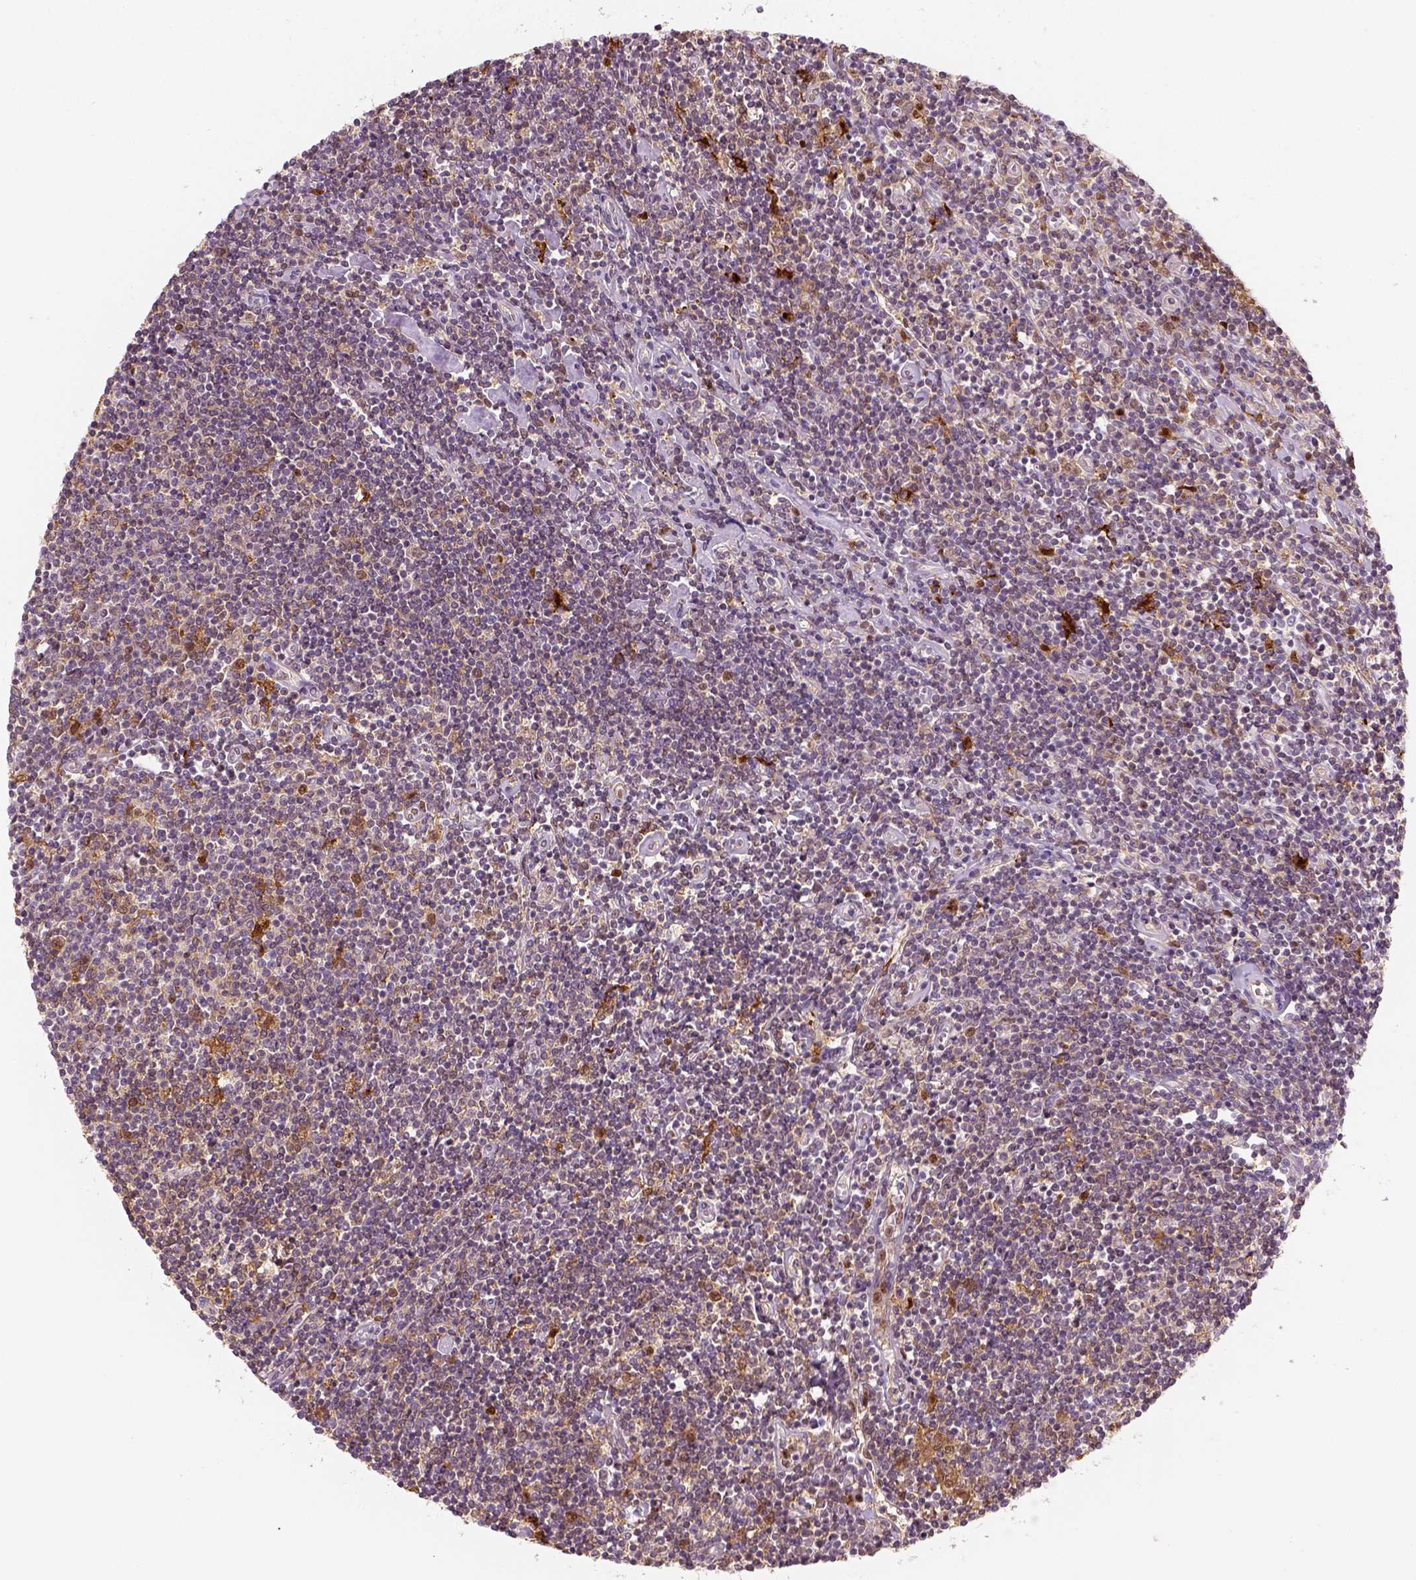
{"staining": {"intensity": "strong", "quantity": ">75%", "location": "cytoplasmic/membranous,nuclear"}, "tissue": "lymphoma", "cell_type": "Tumor cells", "image_type": "cancer", "snomed": [{"axis": "morphology", "description": "Hodgkin's disease, NOS"}, {"axis": "topography", "description": "Lymph node"}], "caption": "Strong cytoplasmic/membranous and nuclear protein positivity is seen in about >75% of tumor cells in lymphoma. (Stains: DAB in brown, nuclei in blue, Microscopy: brightfield microscopy at high magnification).", "gene": "SQSTM1", "patient": {"sex": "male", "age": 40}}